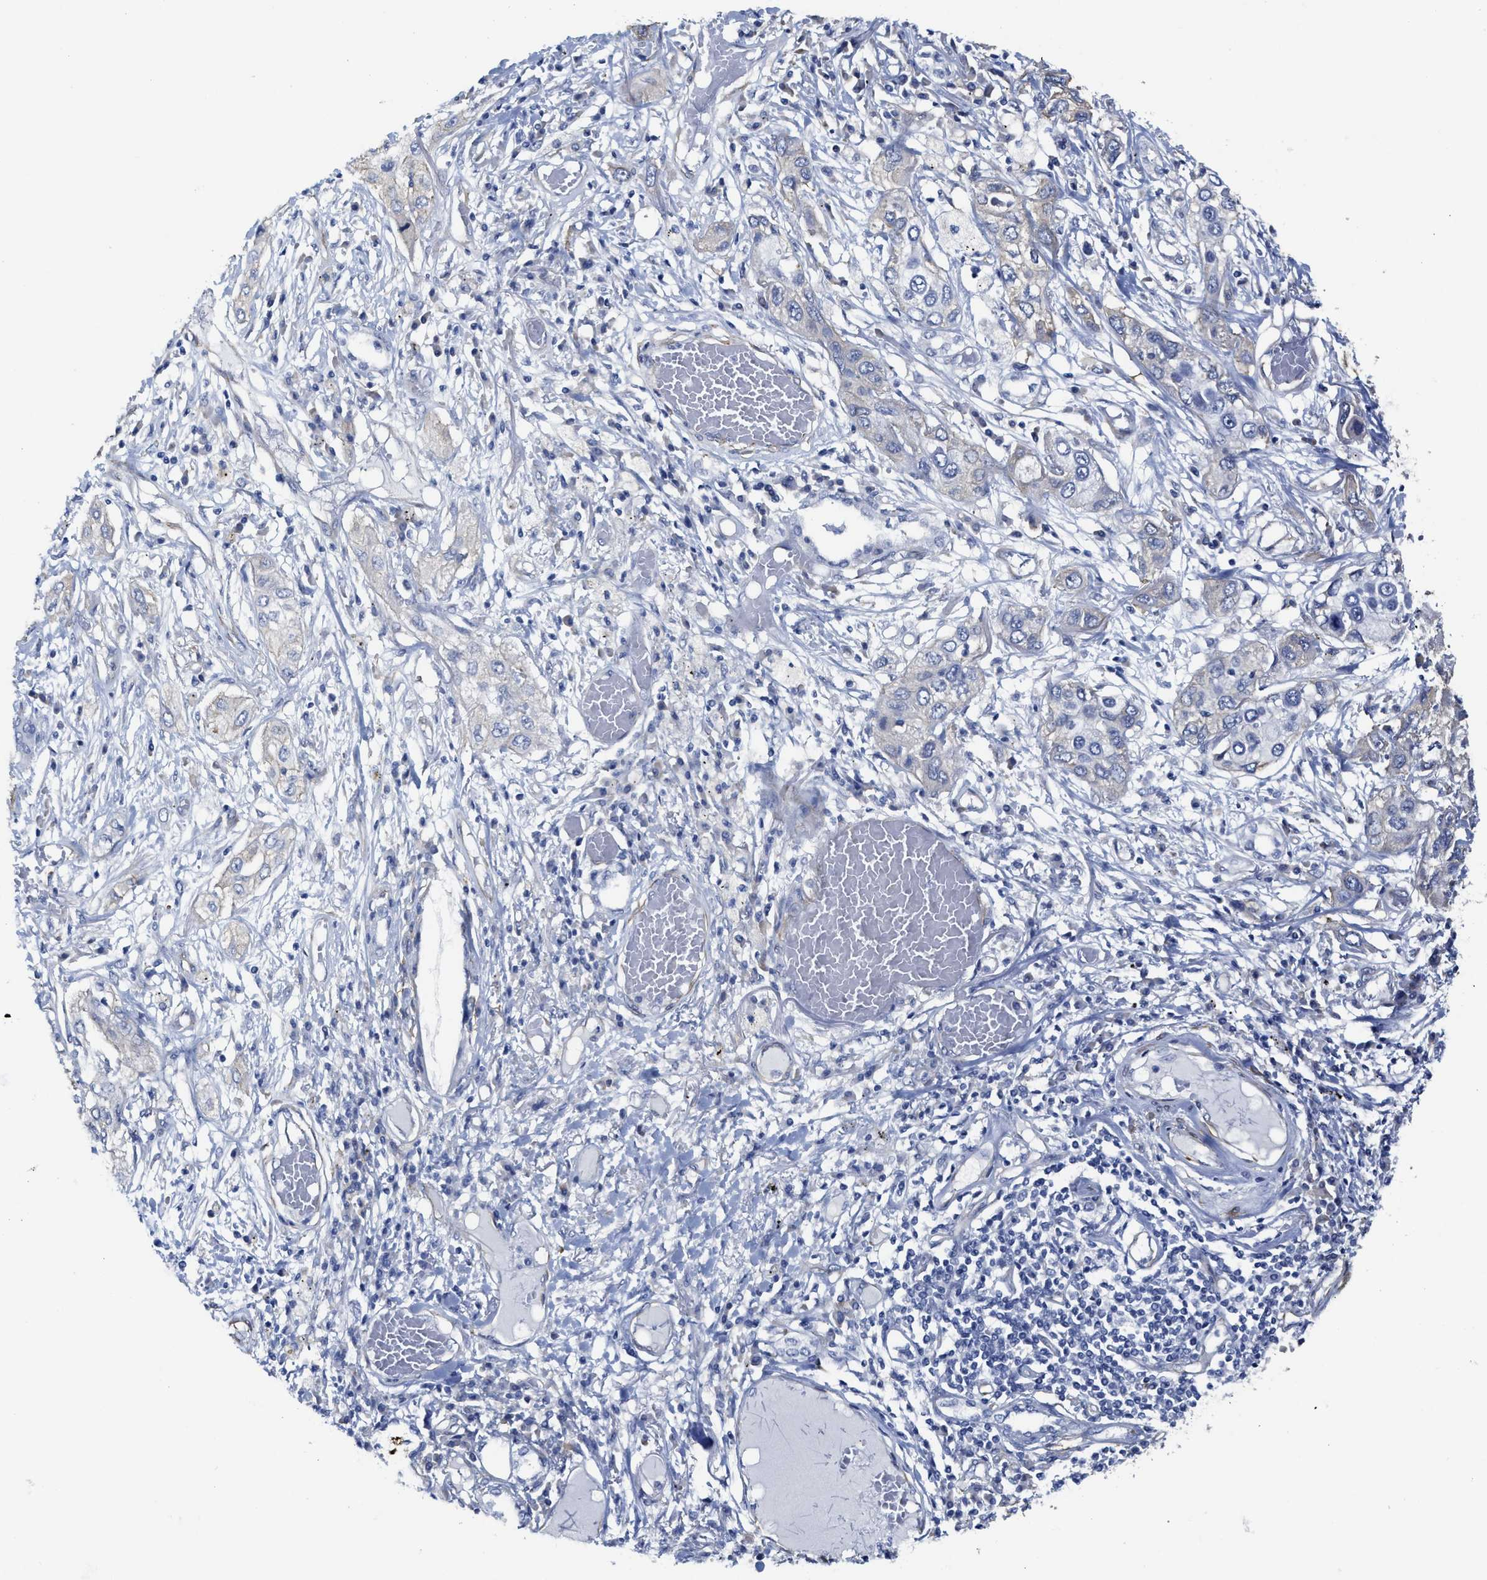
{"staining": {"intensity": "negative", "quantity": "none", "location": "none"}, "tissue": "lung cancer", "cell_type": "Tumor cells", "image_type": "cancer", "snomed": [{"axis": "morphology", "description": "Squamous cell carcinoma, NOS"}, {"axis": "topography", "description": "Lung"}], "caption": "Tumor cells show no significant positivity in lung squamous cell carcinoma.", "gene": "TUB", "patient": {"sex": "male", "age": 71}}